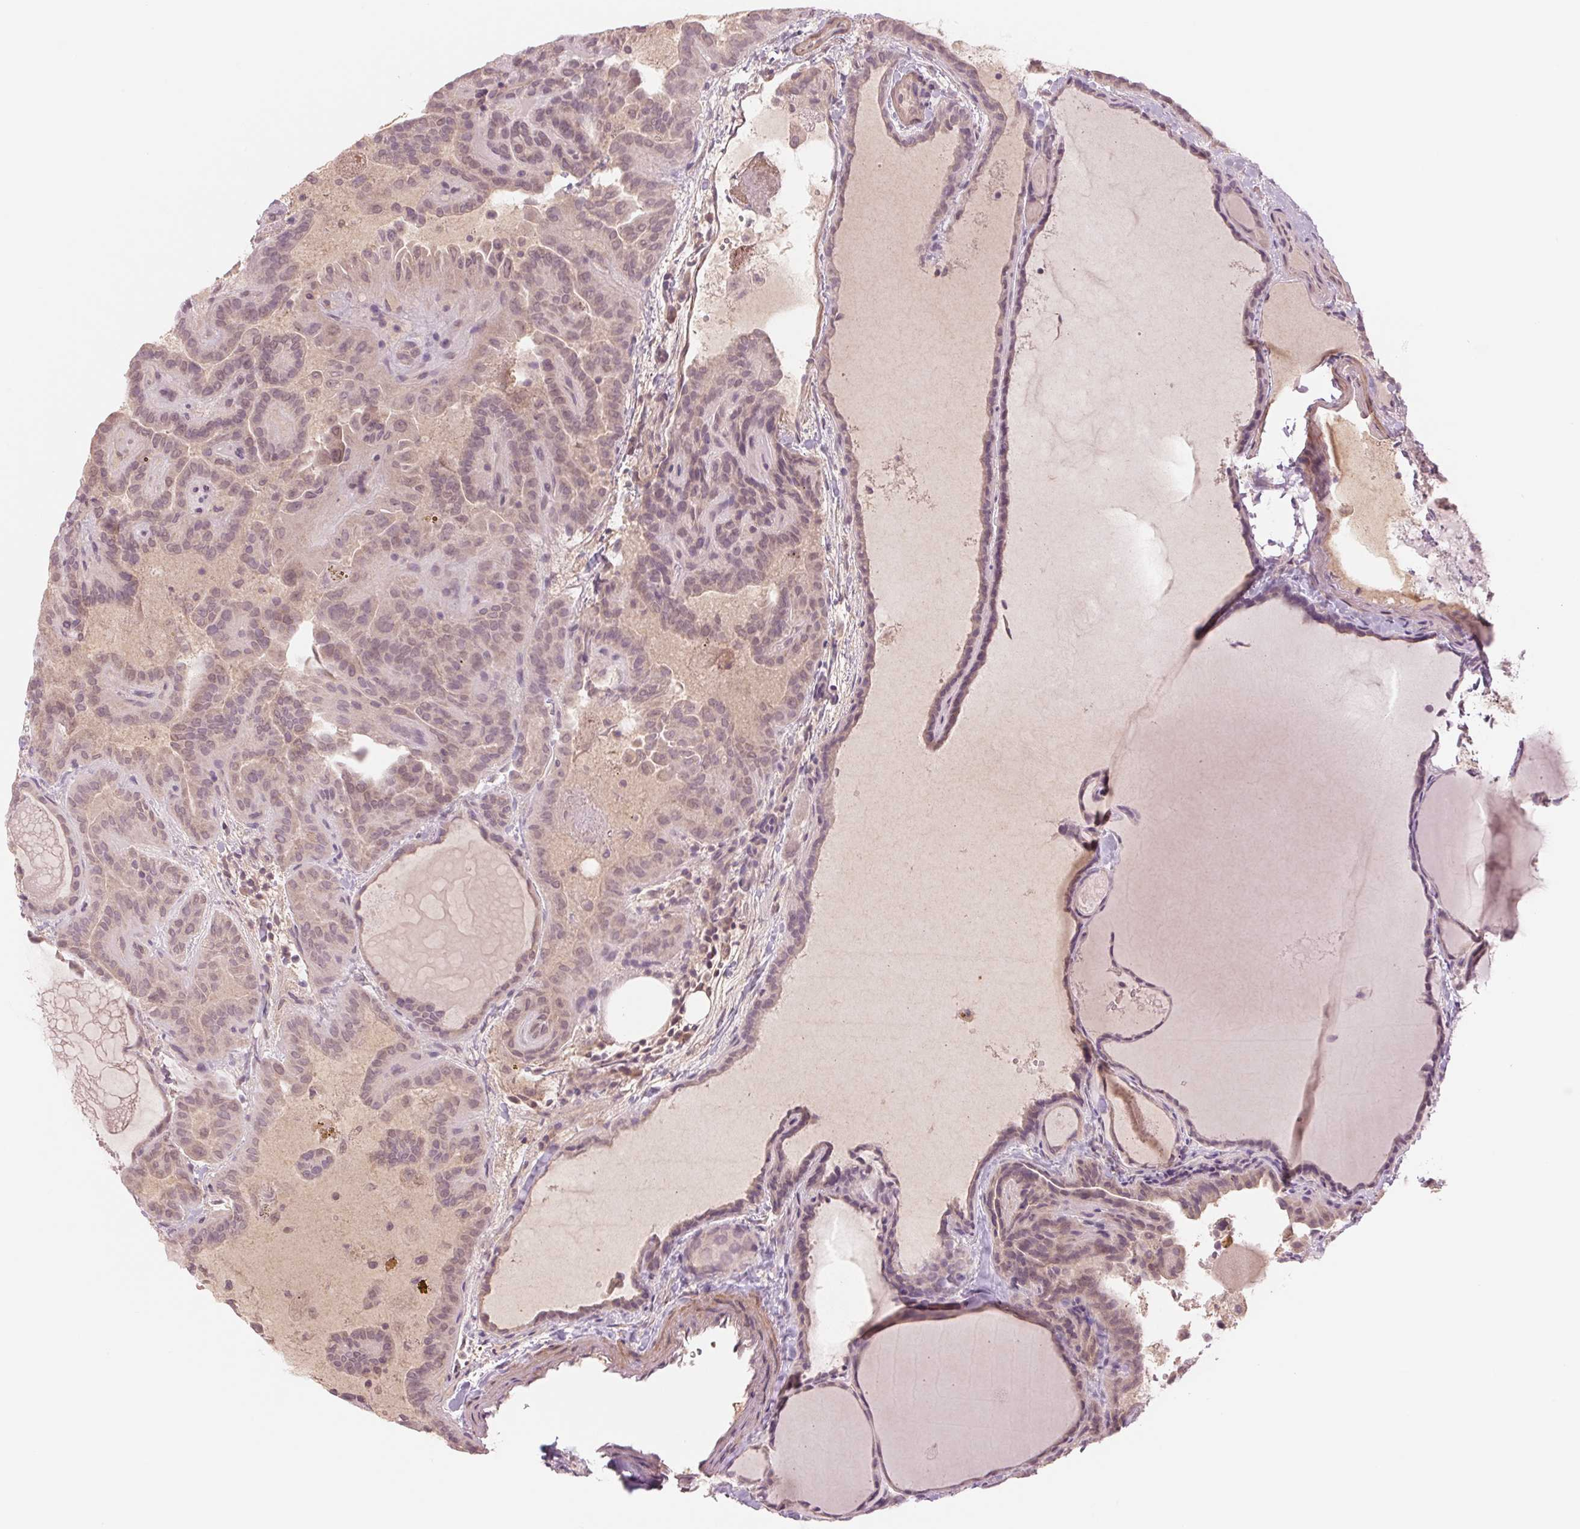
{"staining": {"intensity": "weak", "quantity": "25%-75%", "location": "nuclear"}, "tissue": "thyroid cancer", "cell_type": "Tumor cells", "image_type": "cancer", "snomed": [{"axis": "morphology", "description": "Papillary adenocarcinoma, NOS"}, {"axis": "topography", "description": "Thyroid gland"}], "caption": "The histopathology image reveals immunohistochemical staining of papillary adenocarcinoma (thyroid). There is weak nuclear expression is seen in approximately 25%-75% of tumor cells.", "gene": "PPIA", "patient": {"sex": "female", "age": 46}}